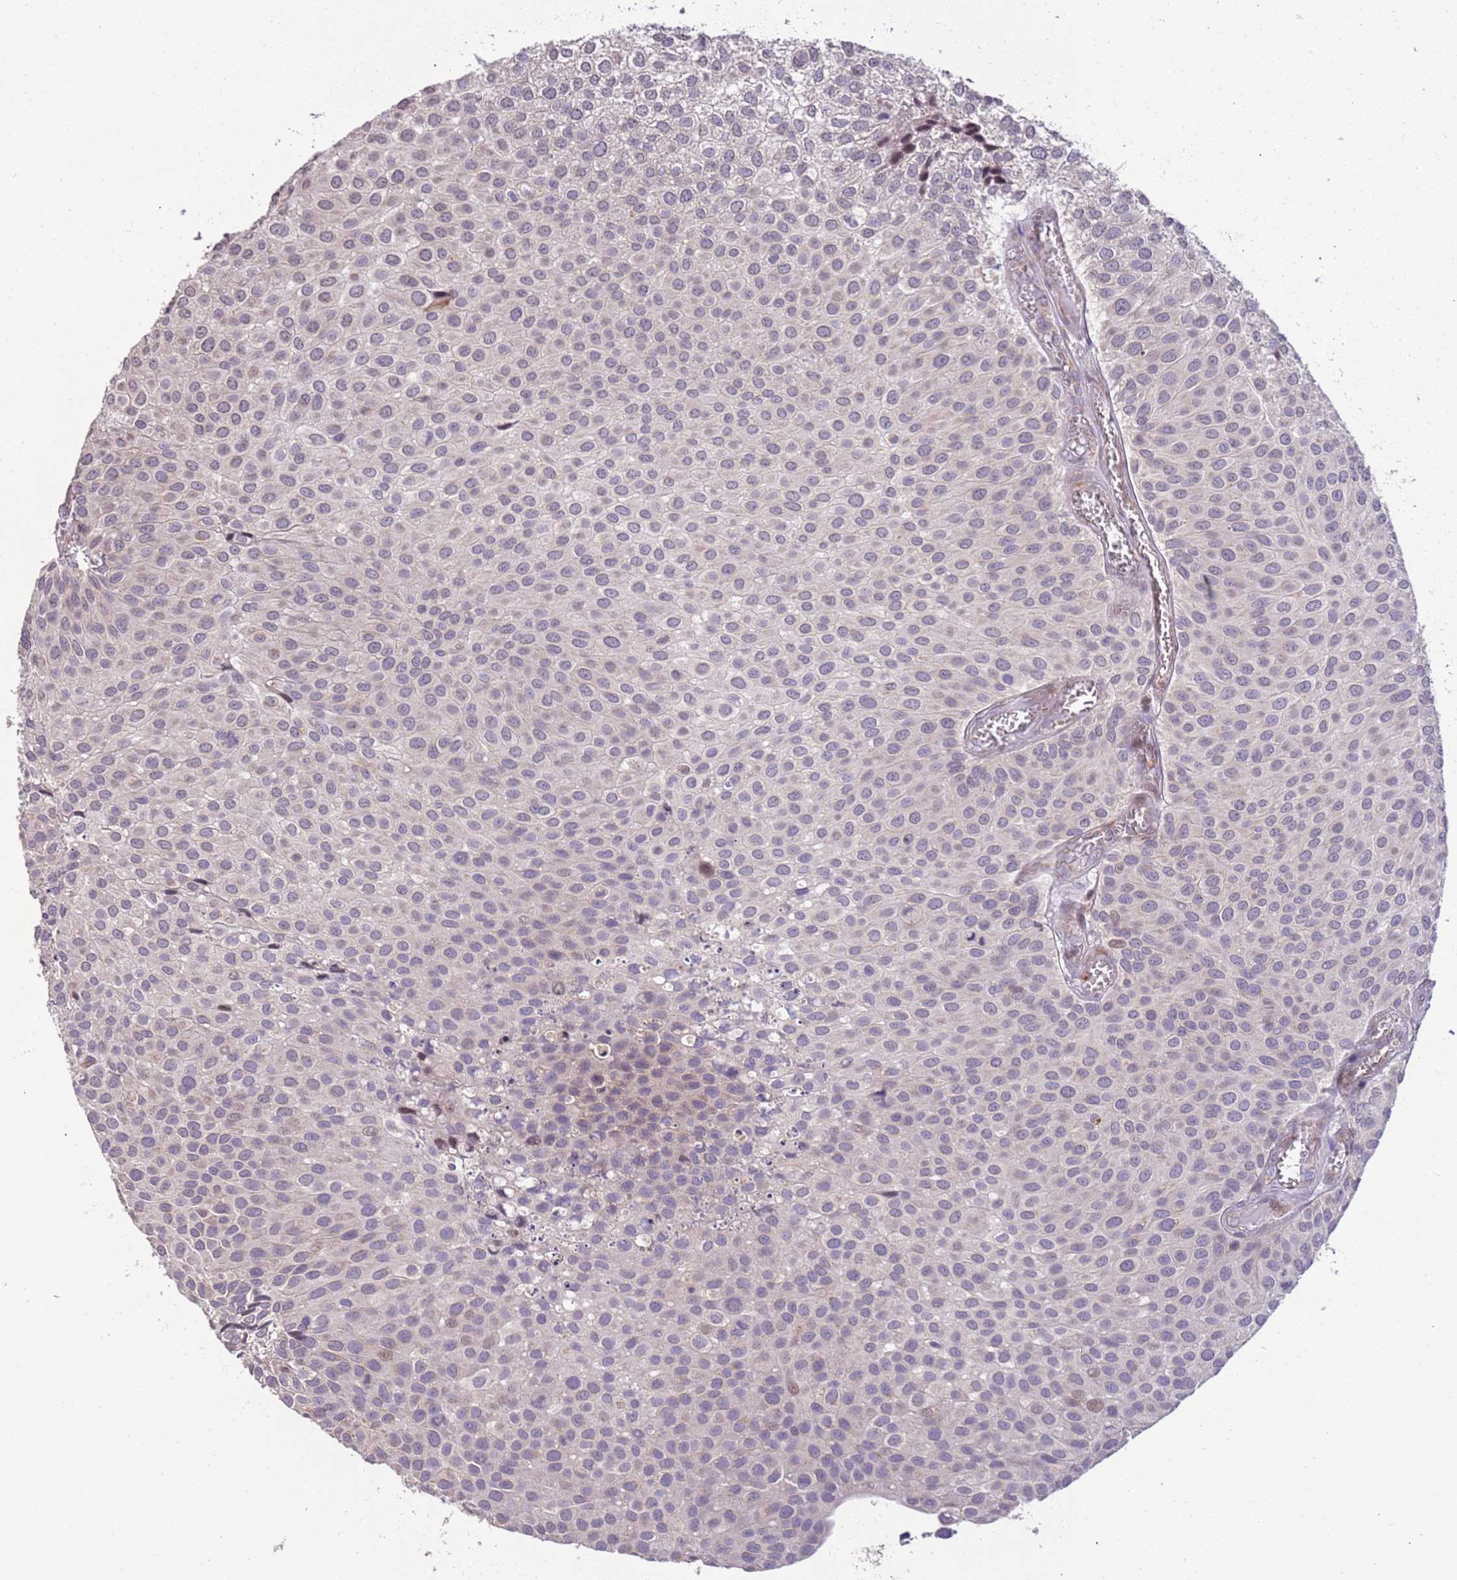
{"staining": {"intensity": "negative", "quantity": "none", "location": "none"}, "tissue": "urothelial cancer", "cell_type": "Tumor cells", "image_type": "cancer", "snomed": [{"axis": "morphology", "description": "Urothelial carcinoma, Low grade"}, {"axis": "topography", "description": "Urinary bladder"}], "caption": "An image of human urothelial cancer is negative for staining in tumor cells.", "gene": "SLC16A4", "patient": {"sex": "male", "age": 88}}